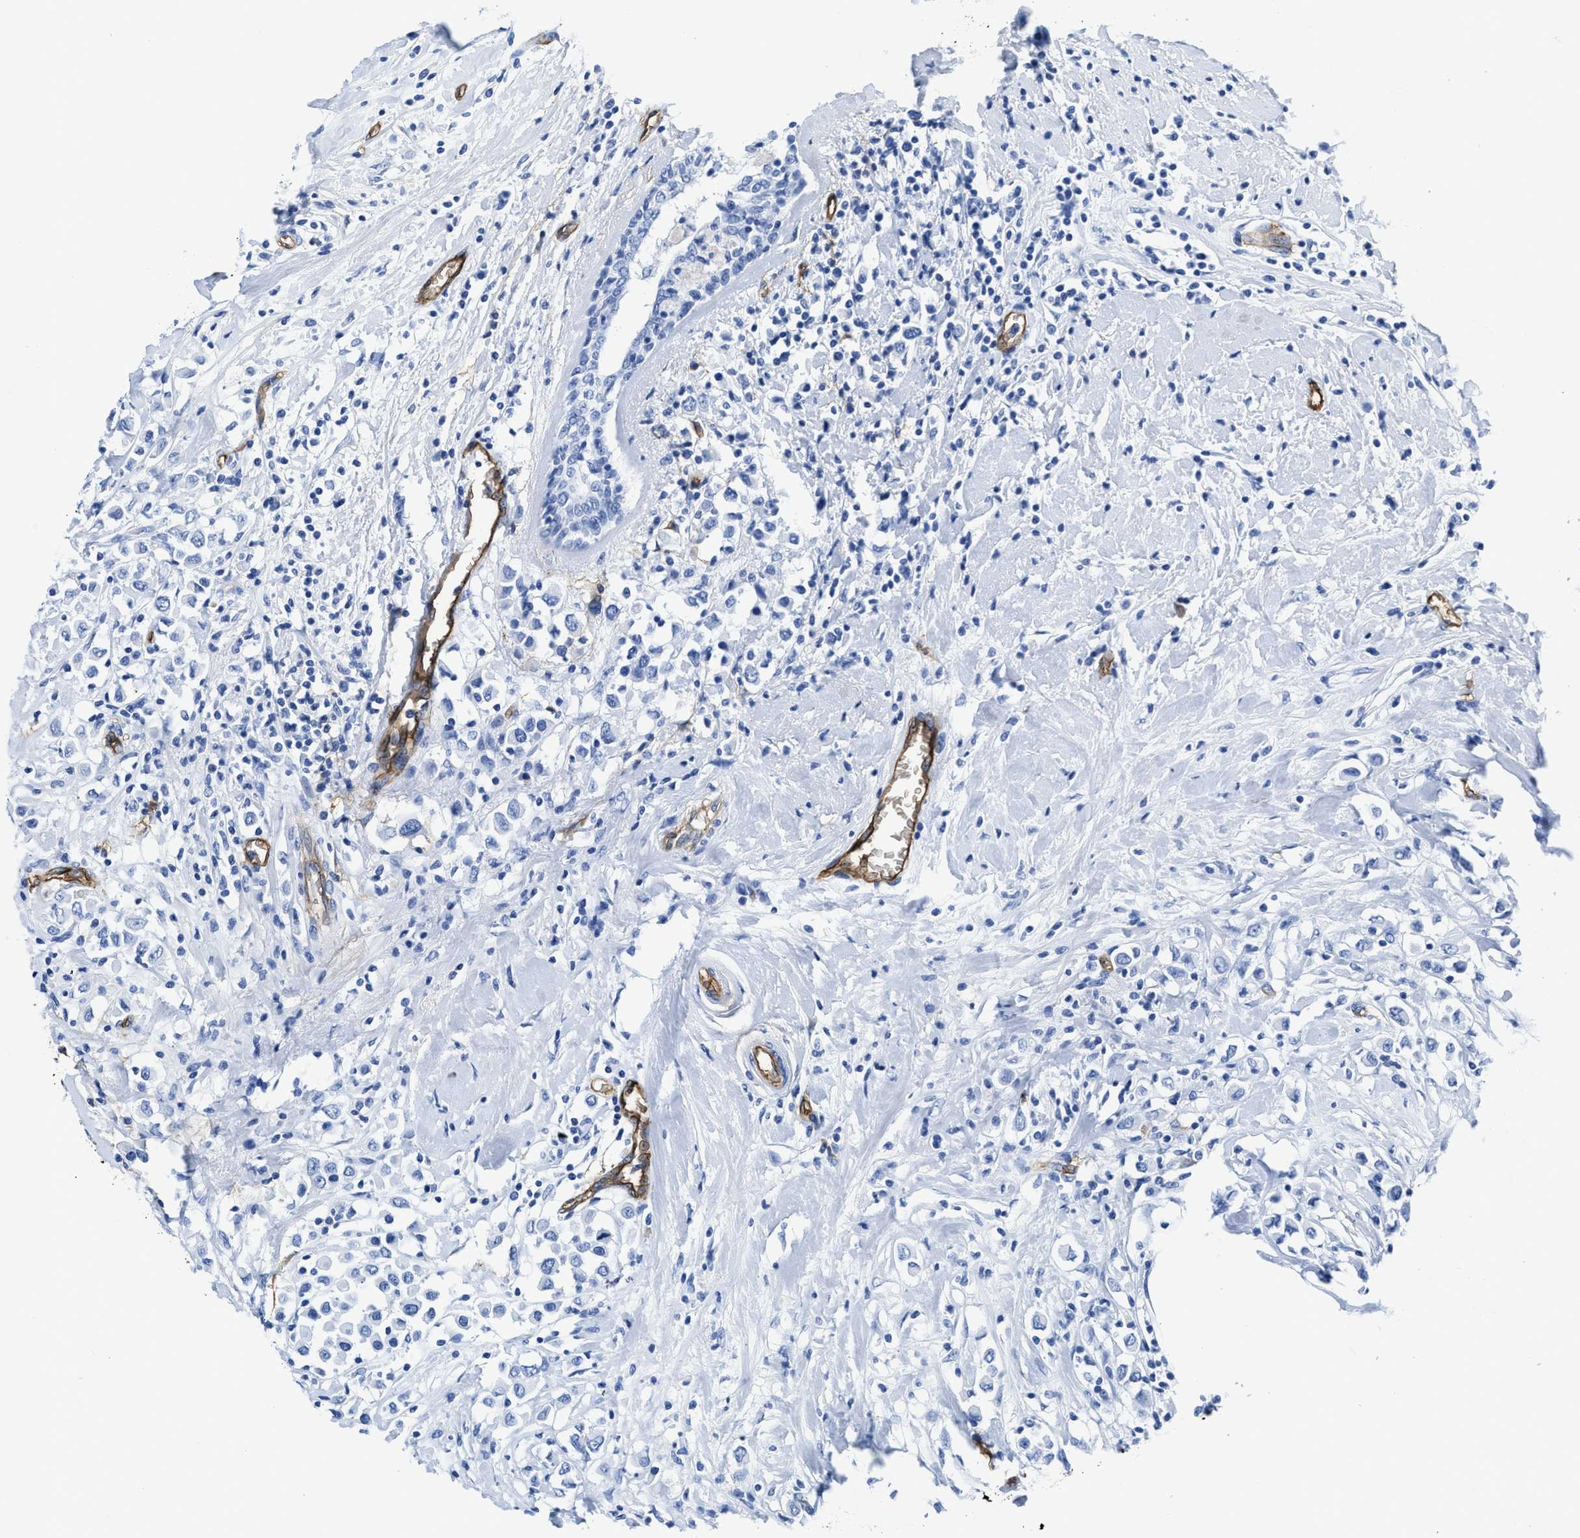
{"staining": {"intensity": "negative", "quantity": "none", "location": "none"}, "tissue": "breast cancer", "cell_type": "Tumor cells", "image_type": "cancer", "snomed": [{"axis": "morphology", "description": "Duct carcinoma"}, {"axis": "topography", "description": "Breast"}], "caption": "Immunohistochemistry of breast intraductal carcinoma exhibits no positivity in tumor cells. Brightfield microscopy of IHC stained with DAB (3,3'-diaminobenzidine) (brown) and hematoxylin (blue), captured at high magnification.", "gene": "AQP1", "patient": {"sex": "female", "age": 61}}